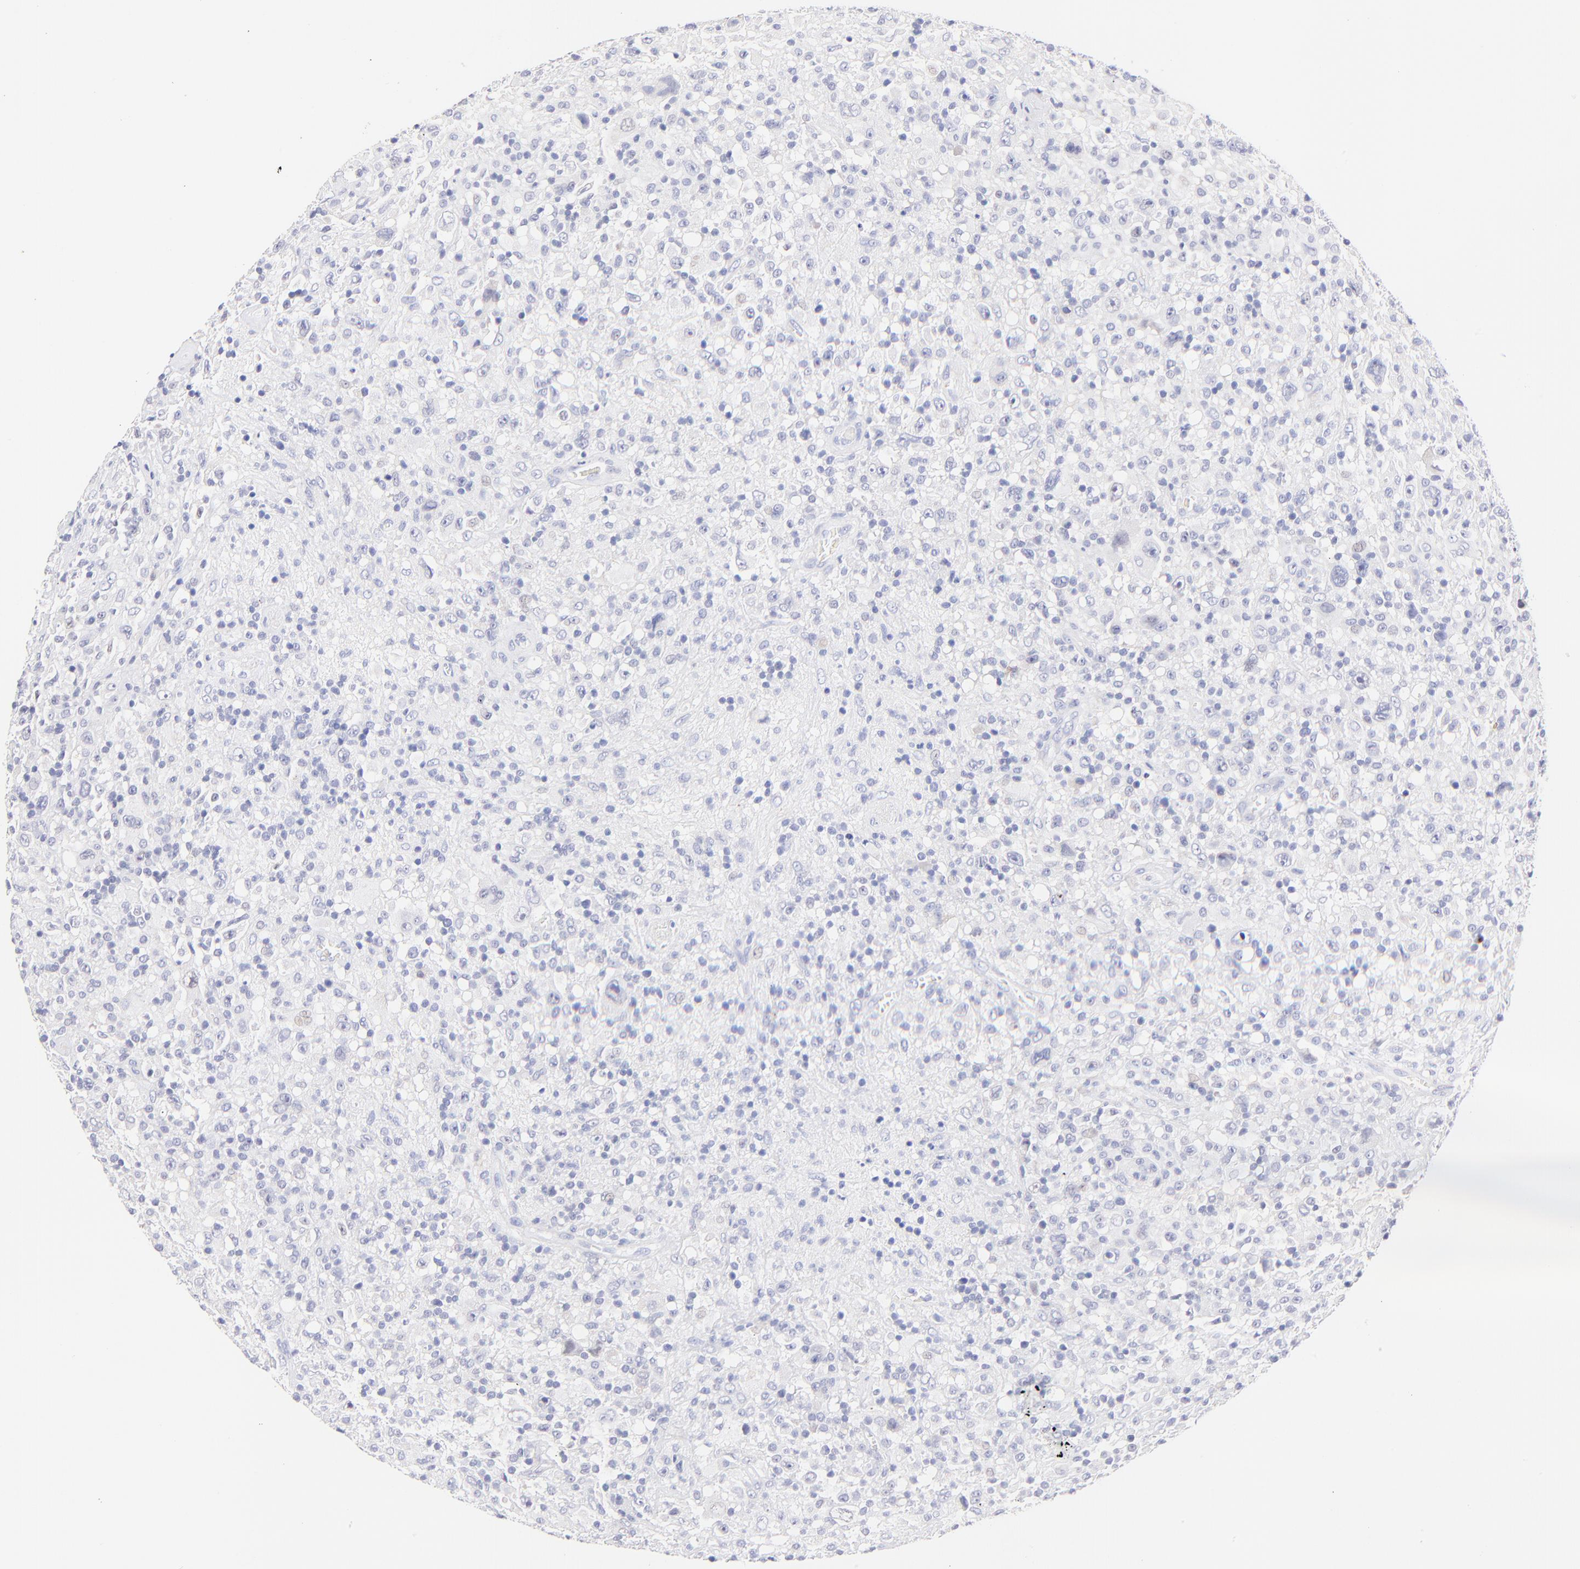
{"staining": {"intensity": "negative", "quantity": "none", "location": "none"}, "tissue": "lymphoma", "cell_type": "Tumor cells", "image_type": "cancer", "snomed": [{"axis": "morphology", "description": "Hodgkin's disease, NOS"}, {"axis": "topography", "description": "Lymph node"}], "caption": "This is an IHC micrograph of Hodgkin's disease. There is no staining in tumor cells.", "gene": "RAB3A", "patient": {"sex": "male", "age": 46}}